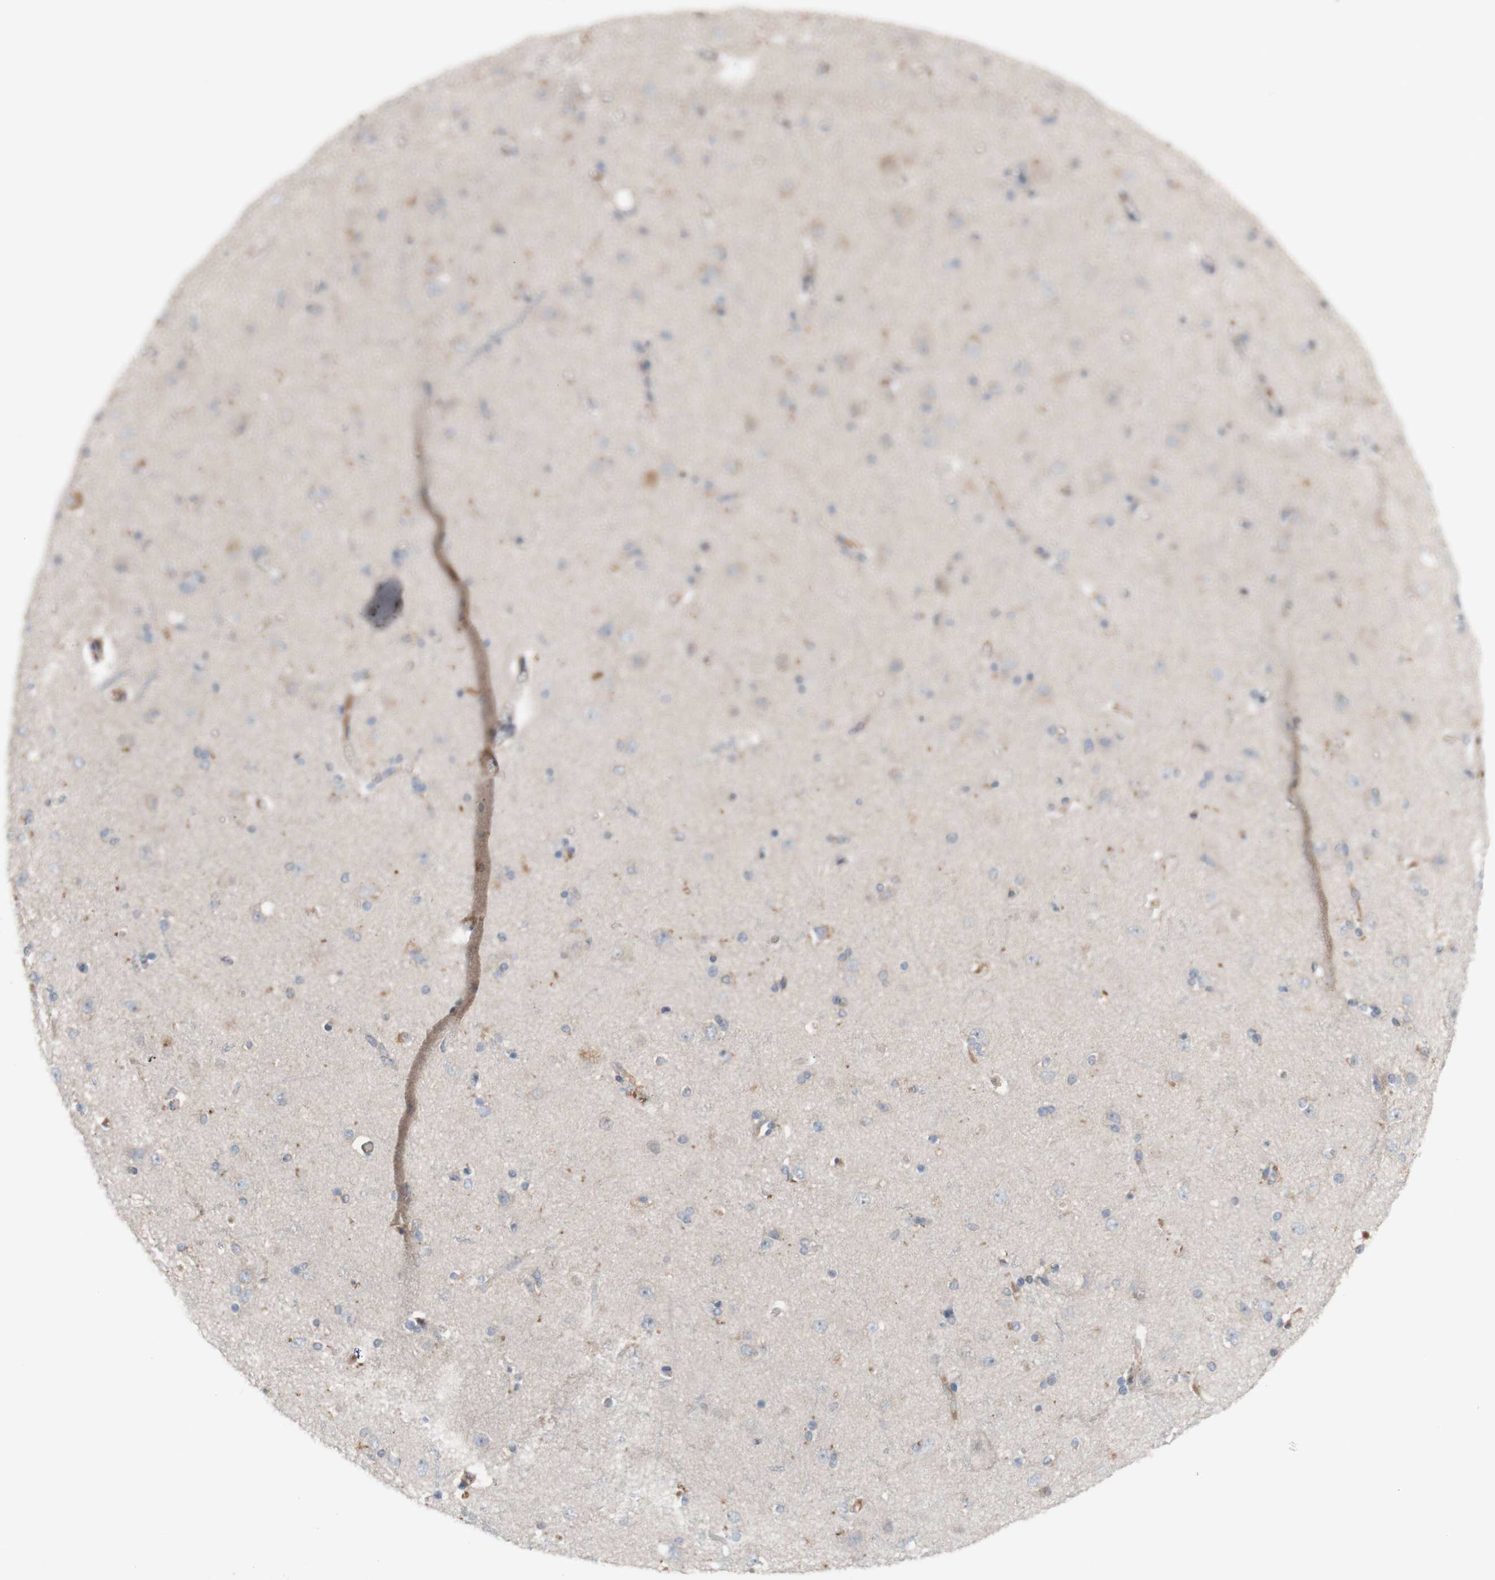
{"staining": {"intensity": "negative", "quantity": "none", "location": "none"}, "tissue": "cerebral cortex", "cell_type": "Endothelial cells", "image_type": "normal", "snomed": [{"axis": "morphology", "description": "Normal tissue, NOS"}, {"axis": "topography", "description": "Cerebral cortex"}], "caption": "This photomicrograph is of benign cerebral cortex stained with immunohistochemistry to label a protein in brown with the nuclei are counter-stained blue. There is no staining in endothelial cells. The staining is performed using DAB (3,3'-diaminobenzidine) brown chromogen with nuclei counter-stained in using hematoxylin.", "gene": "PEX2", "patient": {"sex": "female", "age": 54}}